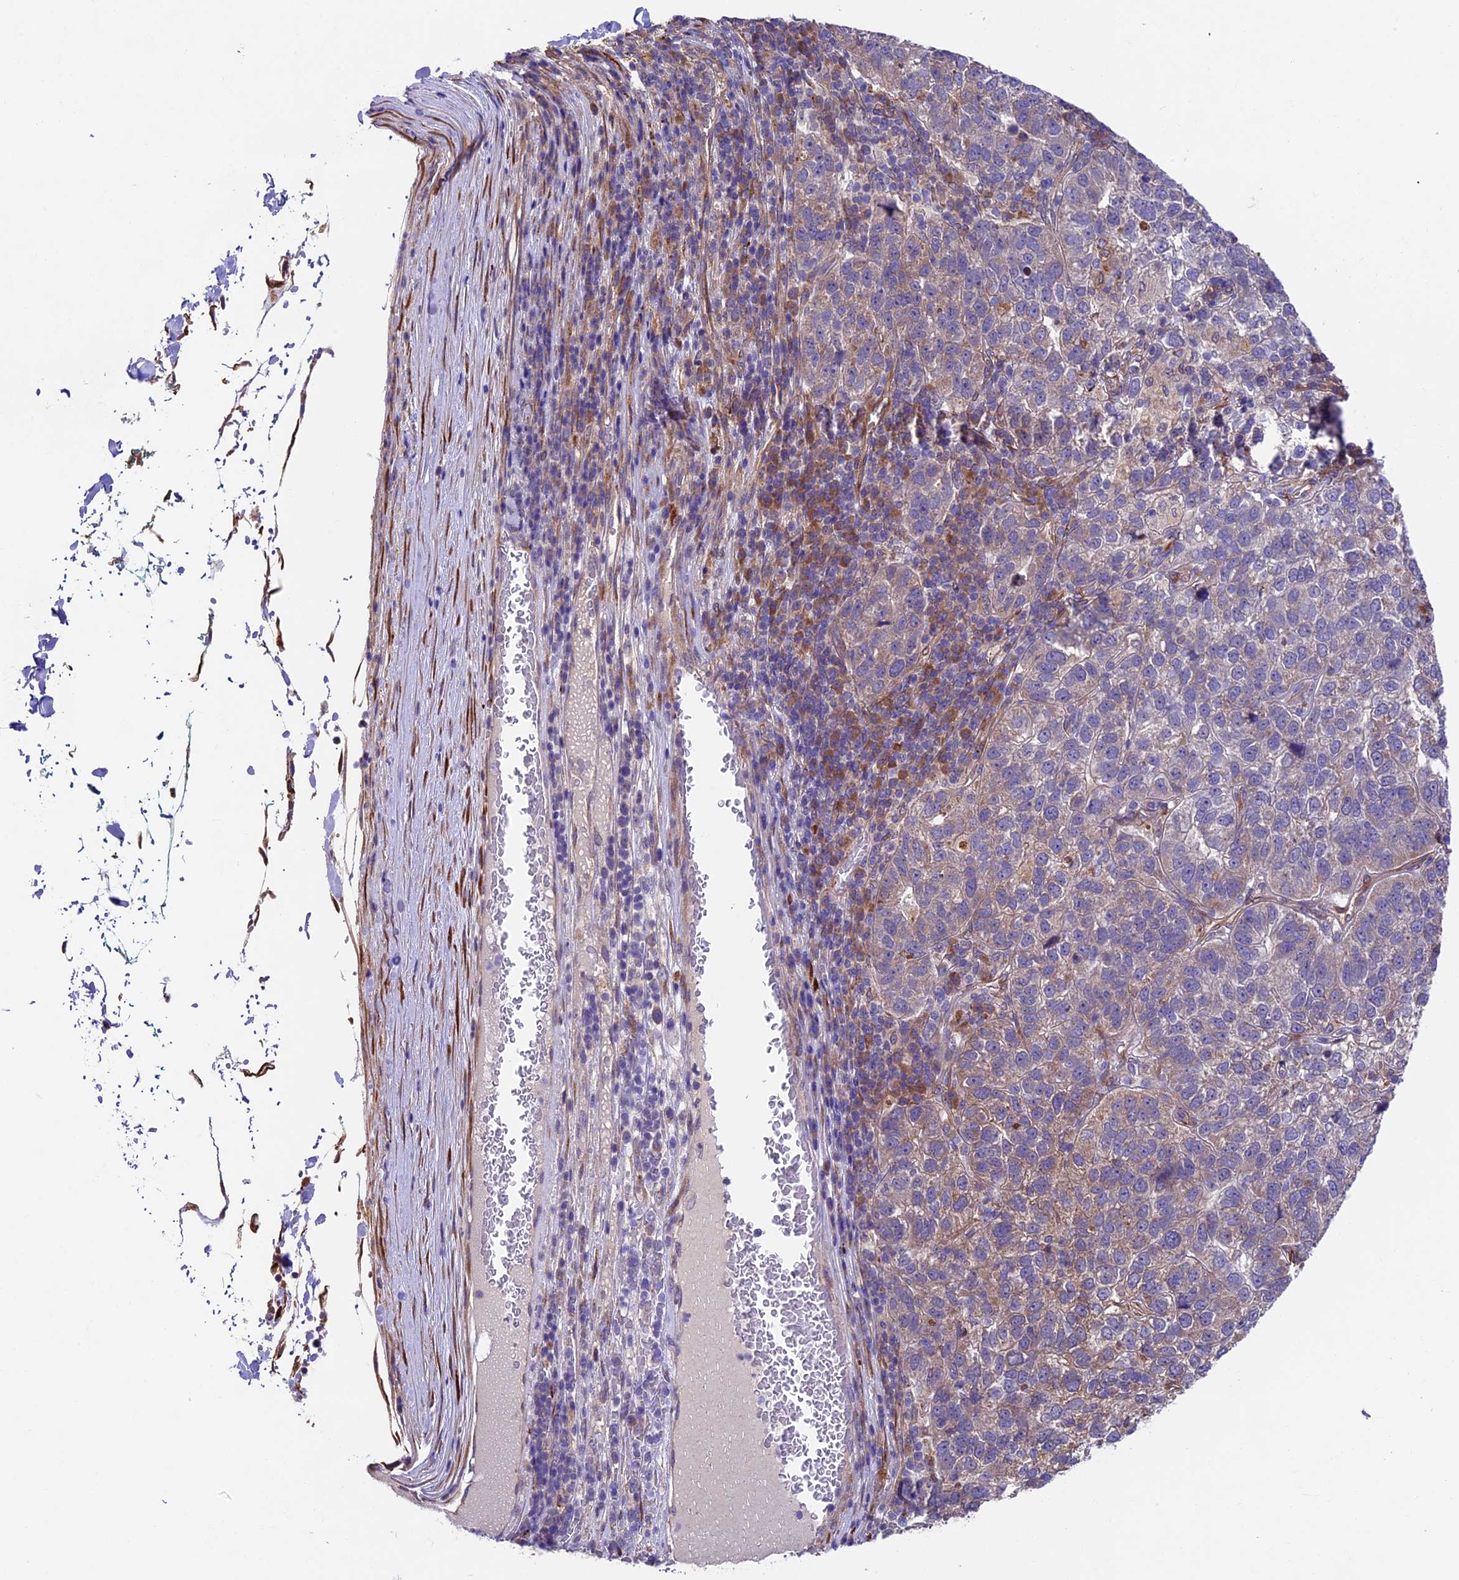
{"staining": {"intensity": "weak", "quantity": "<25%", "location": "cytoplasmic/membranous"}, "tissue": "pancreatic cancer", "cell_type": "Tumor cells", "image_type": "cancer", "snomed": [{"axis": "morphology", "description": "Adenocarcinoma, NOS"}, {"axis": "topography", "description": "Pancreas"}], "caption": "IHC of pancreatic cancer (adenocarcinoma) displays no staining in tumor cells. Brightfield microscopy of immunohistochemistry (IHC) stained with DAB (brown) and hematoxylin (blue), captured at high magnification.", "gene": "LSM7", "patient": {"sex": "female", "age": 61}}